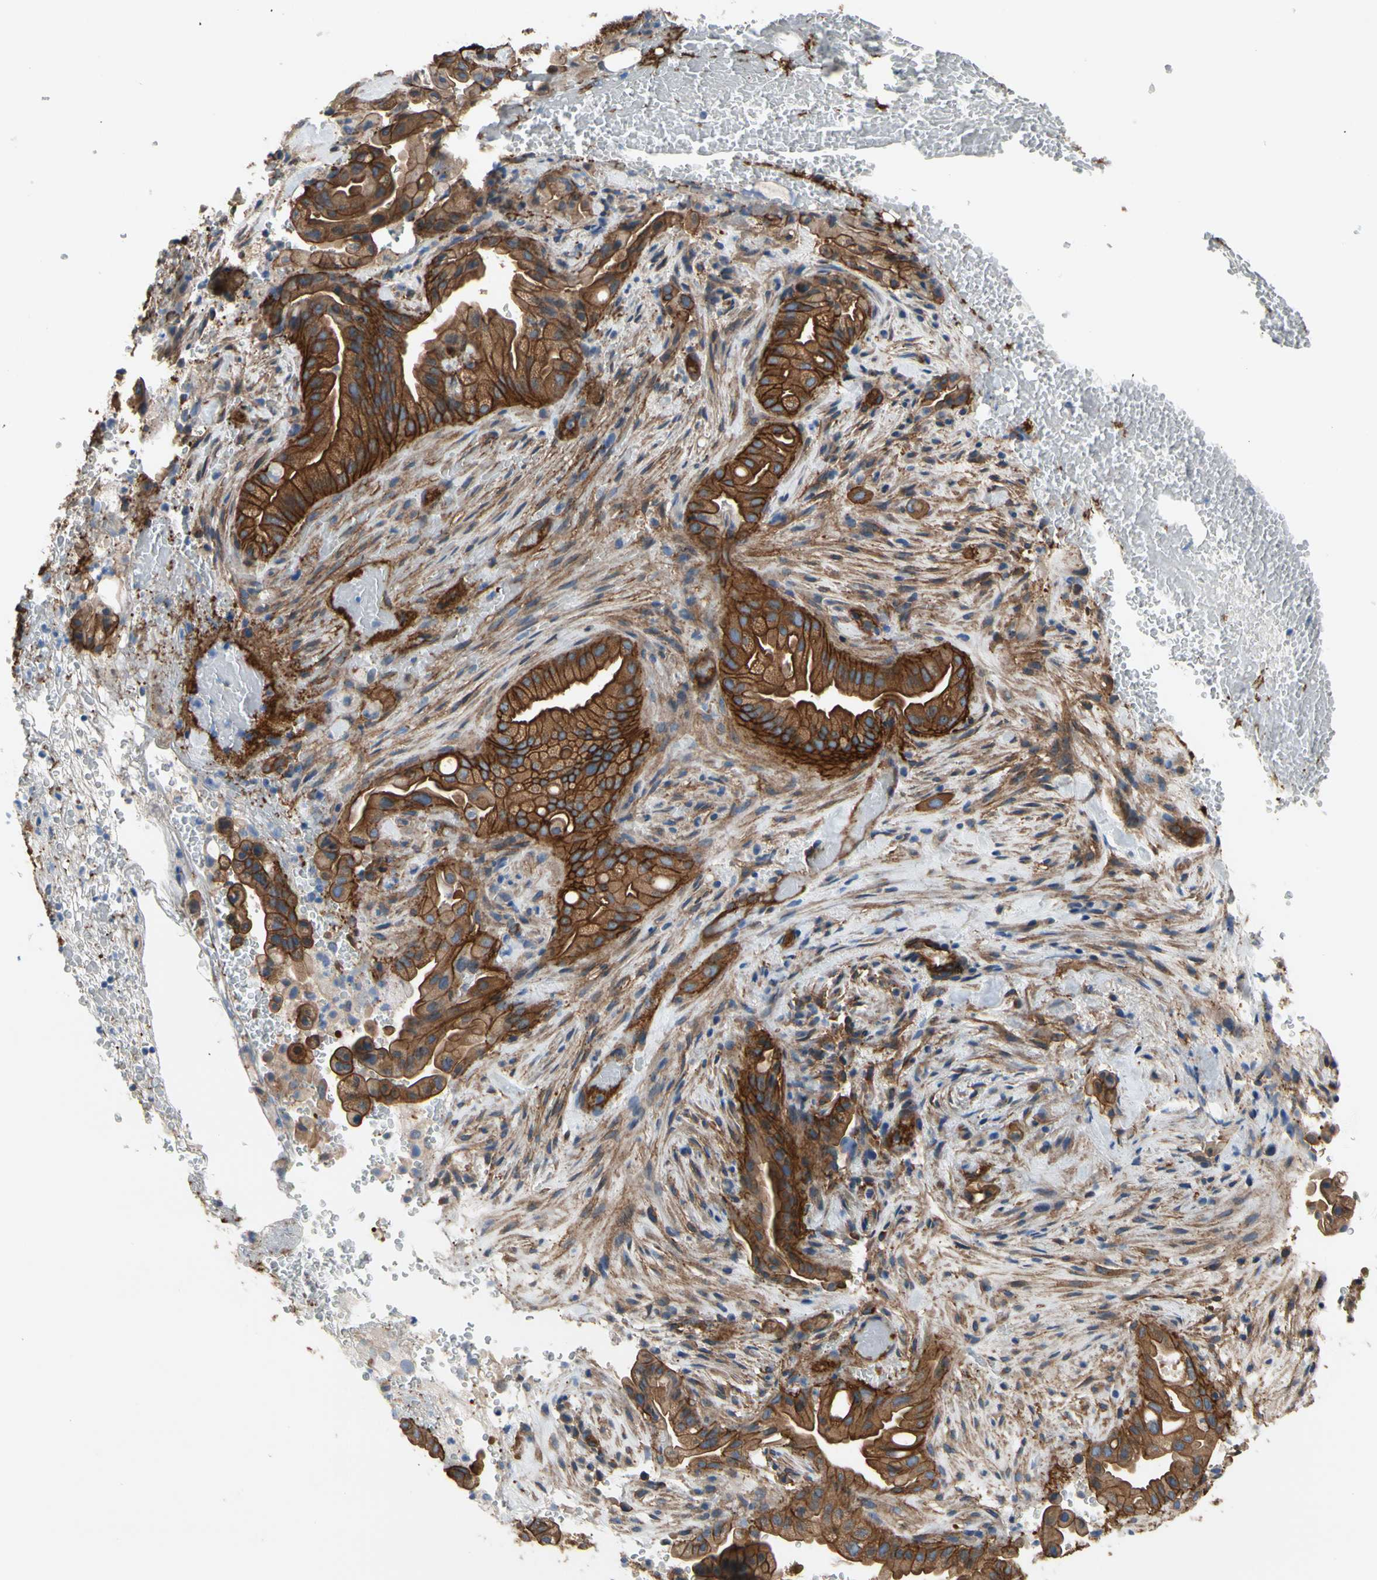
{"staining": {"intensity": "strong", "quantity": ">75%", "location": "cytoplasmic/membranous"}, "tissue": "liver cancer", "cell_type": "Tumor cells", "image_type": "cancer", "snomed": [{"axis": "morphology", "description": "Cholangiocarcinoma"}, {"axis": "topography", "description": "Liver"}], "caption": "A high amount of strong cytoplasmic/membranous positivity is present in about >75% of tumor cells in cholangiocarcinoma (liver) tissue.", "gene": "CTTNBP2", "patient": {"sex": "female", "age": 68}}